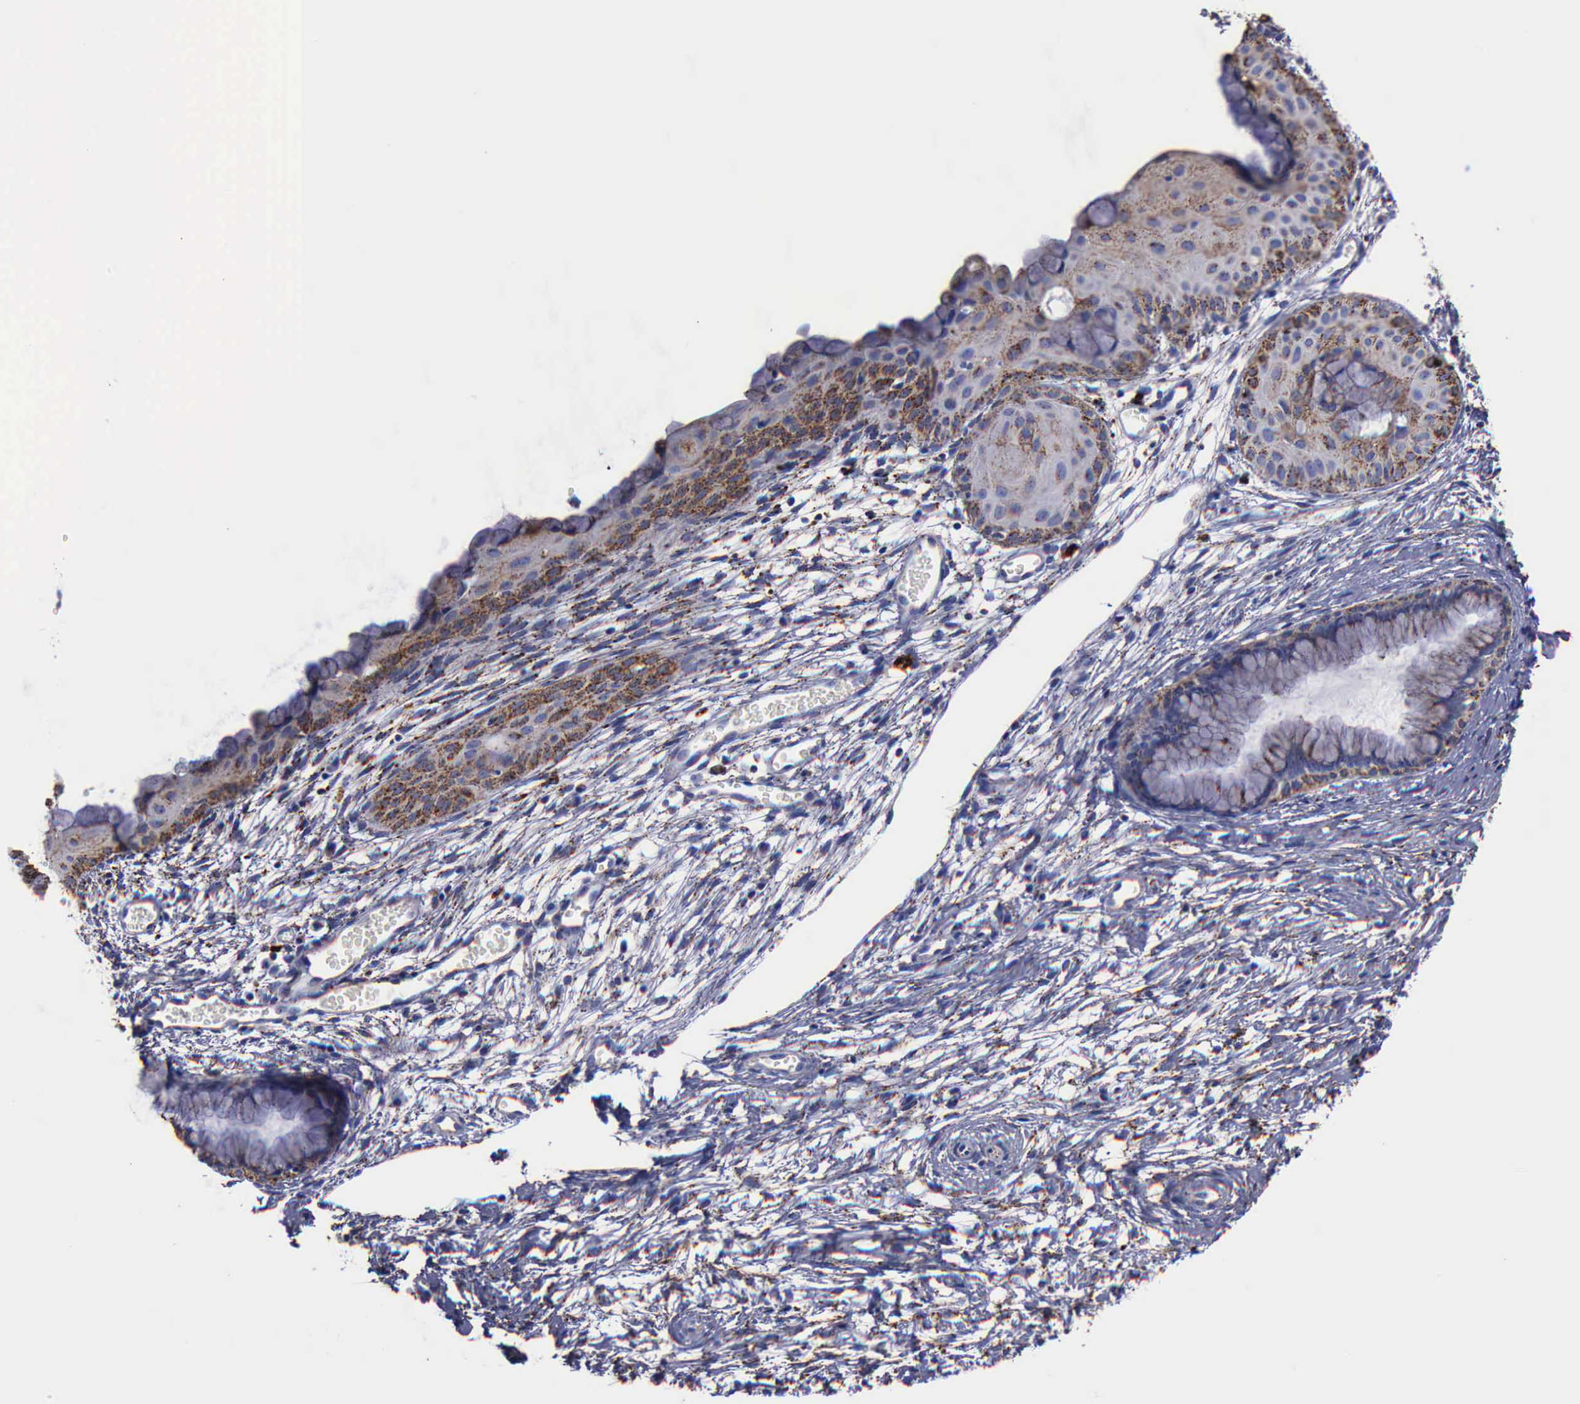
{"staining": {"intensity": "moderate", "quantity": ">75%", "location": "cytoplasmic/membranous"}, "tissue": "cervix", "cell_type": "Glandular cells", "image_type": "normal", "snomed": [{"axis": "morphology", "description": "Normal tissue, NOS"}, {"axis": "topography", "description": "Cervix"}], "caption": "Cervix was stained to show a protein in brown. There is medium levels of moderate cytoplasmic/membranous expression in approximately >75% of glandular cells. (DAB = brown stain, brightfield microscopy at high magnification).", "gene": "CTSD", "patient": {"sex": "female", "age": 39}}